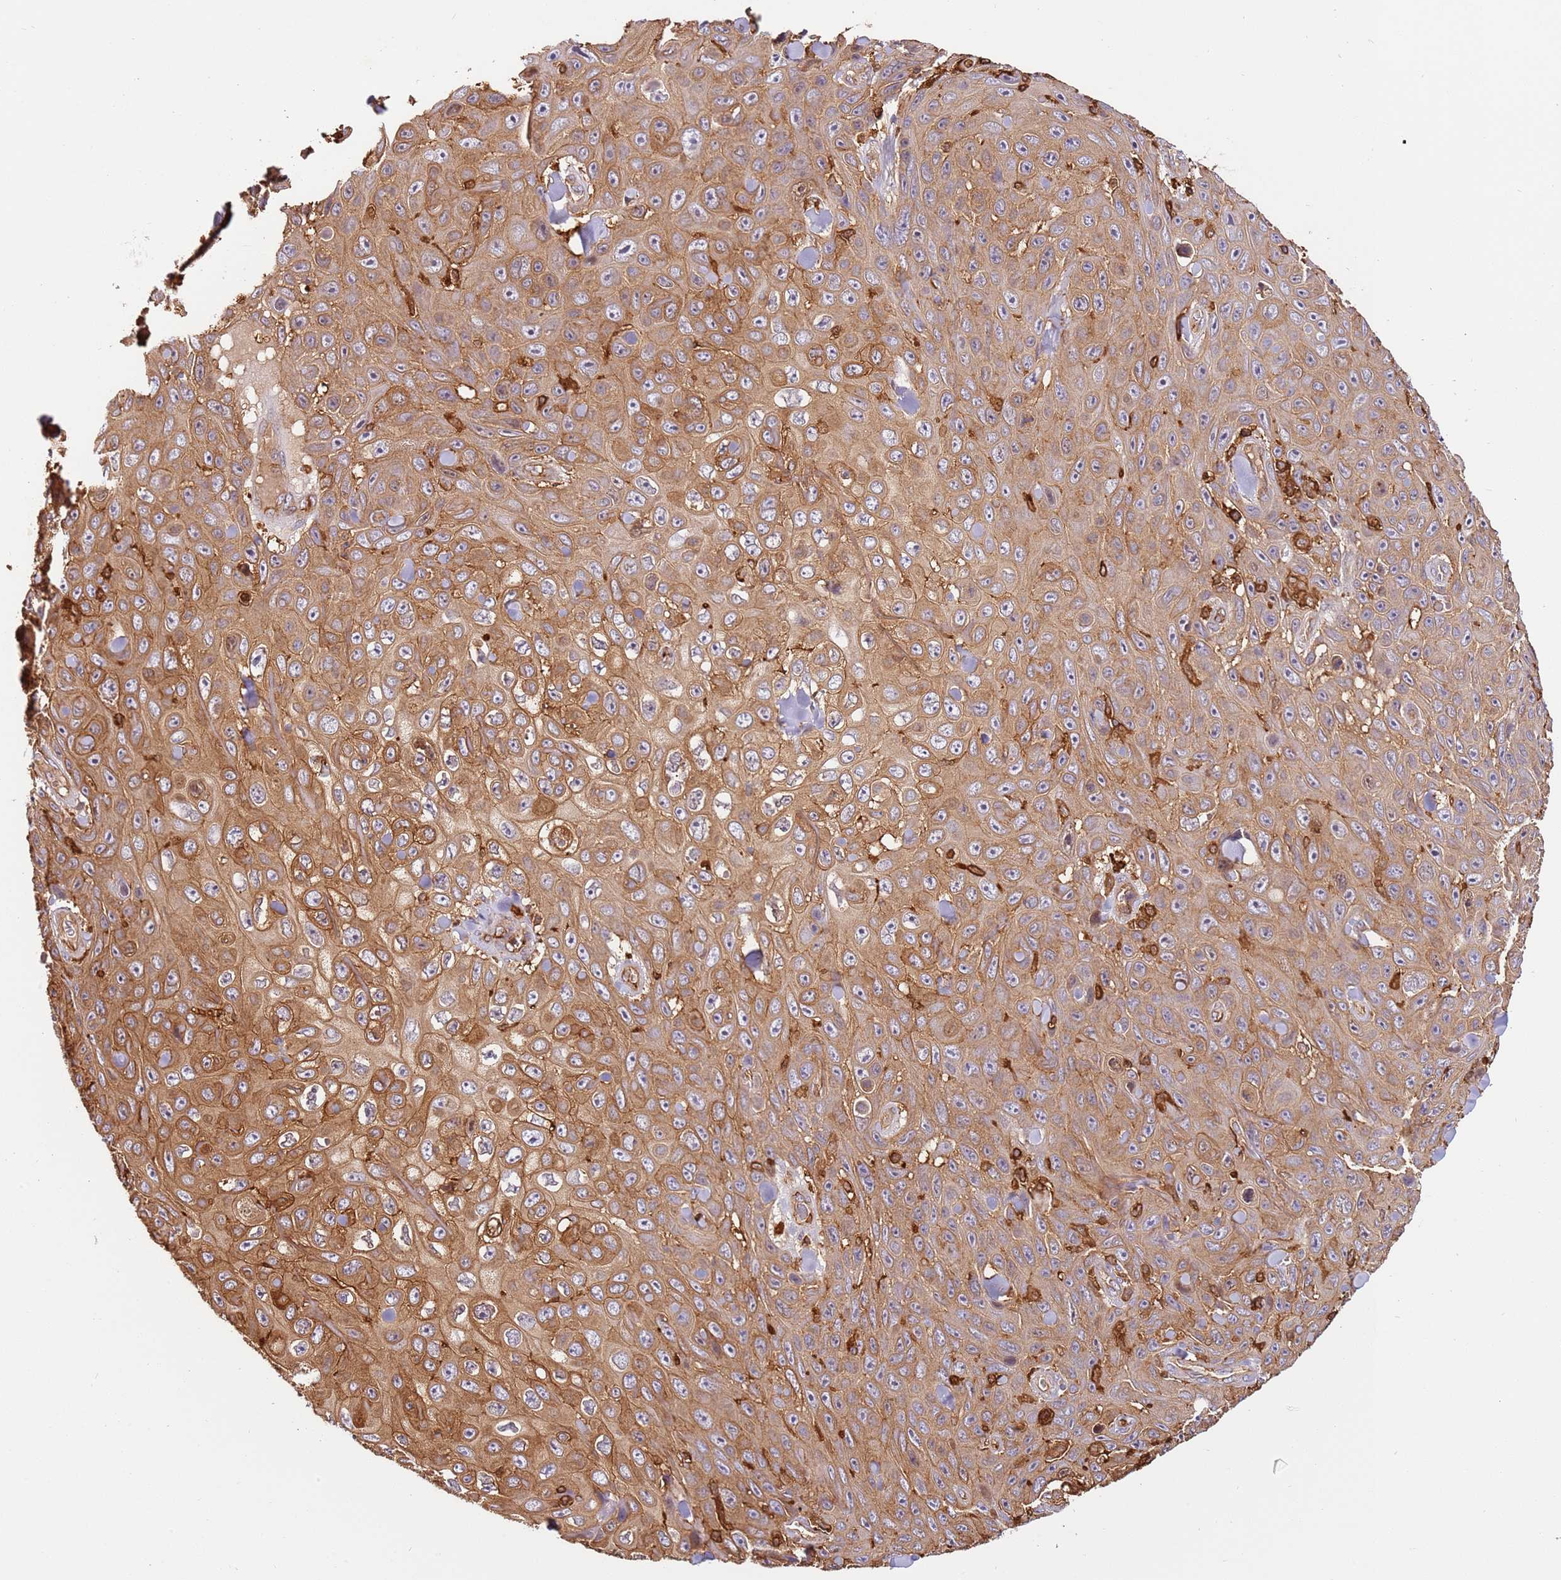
{"staining": {"intensity": "moderate", "quantity": ">75%", "location": "cytoplasmic/membranous"}, "tissue": "skin cancer", "cell_type": "Tumor cells", "image_type": "cancer", "snomed": [{"axis": "morphology", "description": "Squamous cell carcinoma, NOS"}, {"axis": "topography", "description": "Skin"}], "caption": "This is a micrograph of immunohistochemistry (IHC) staining of skin cancer, which shows moderate positivity in the cytoplasmic/membranous of tumor cells.", "gene": "OR6P1", "patient": {"sex": "male", "age": 82}}